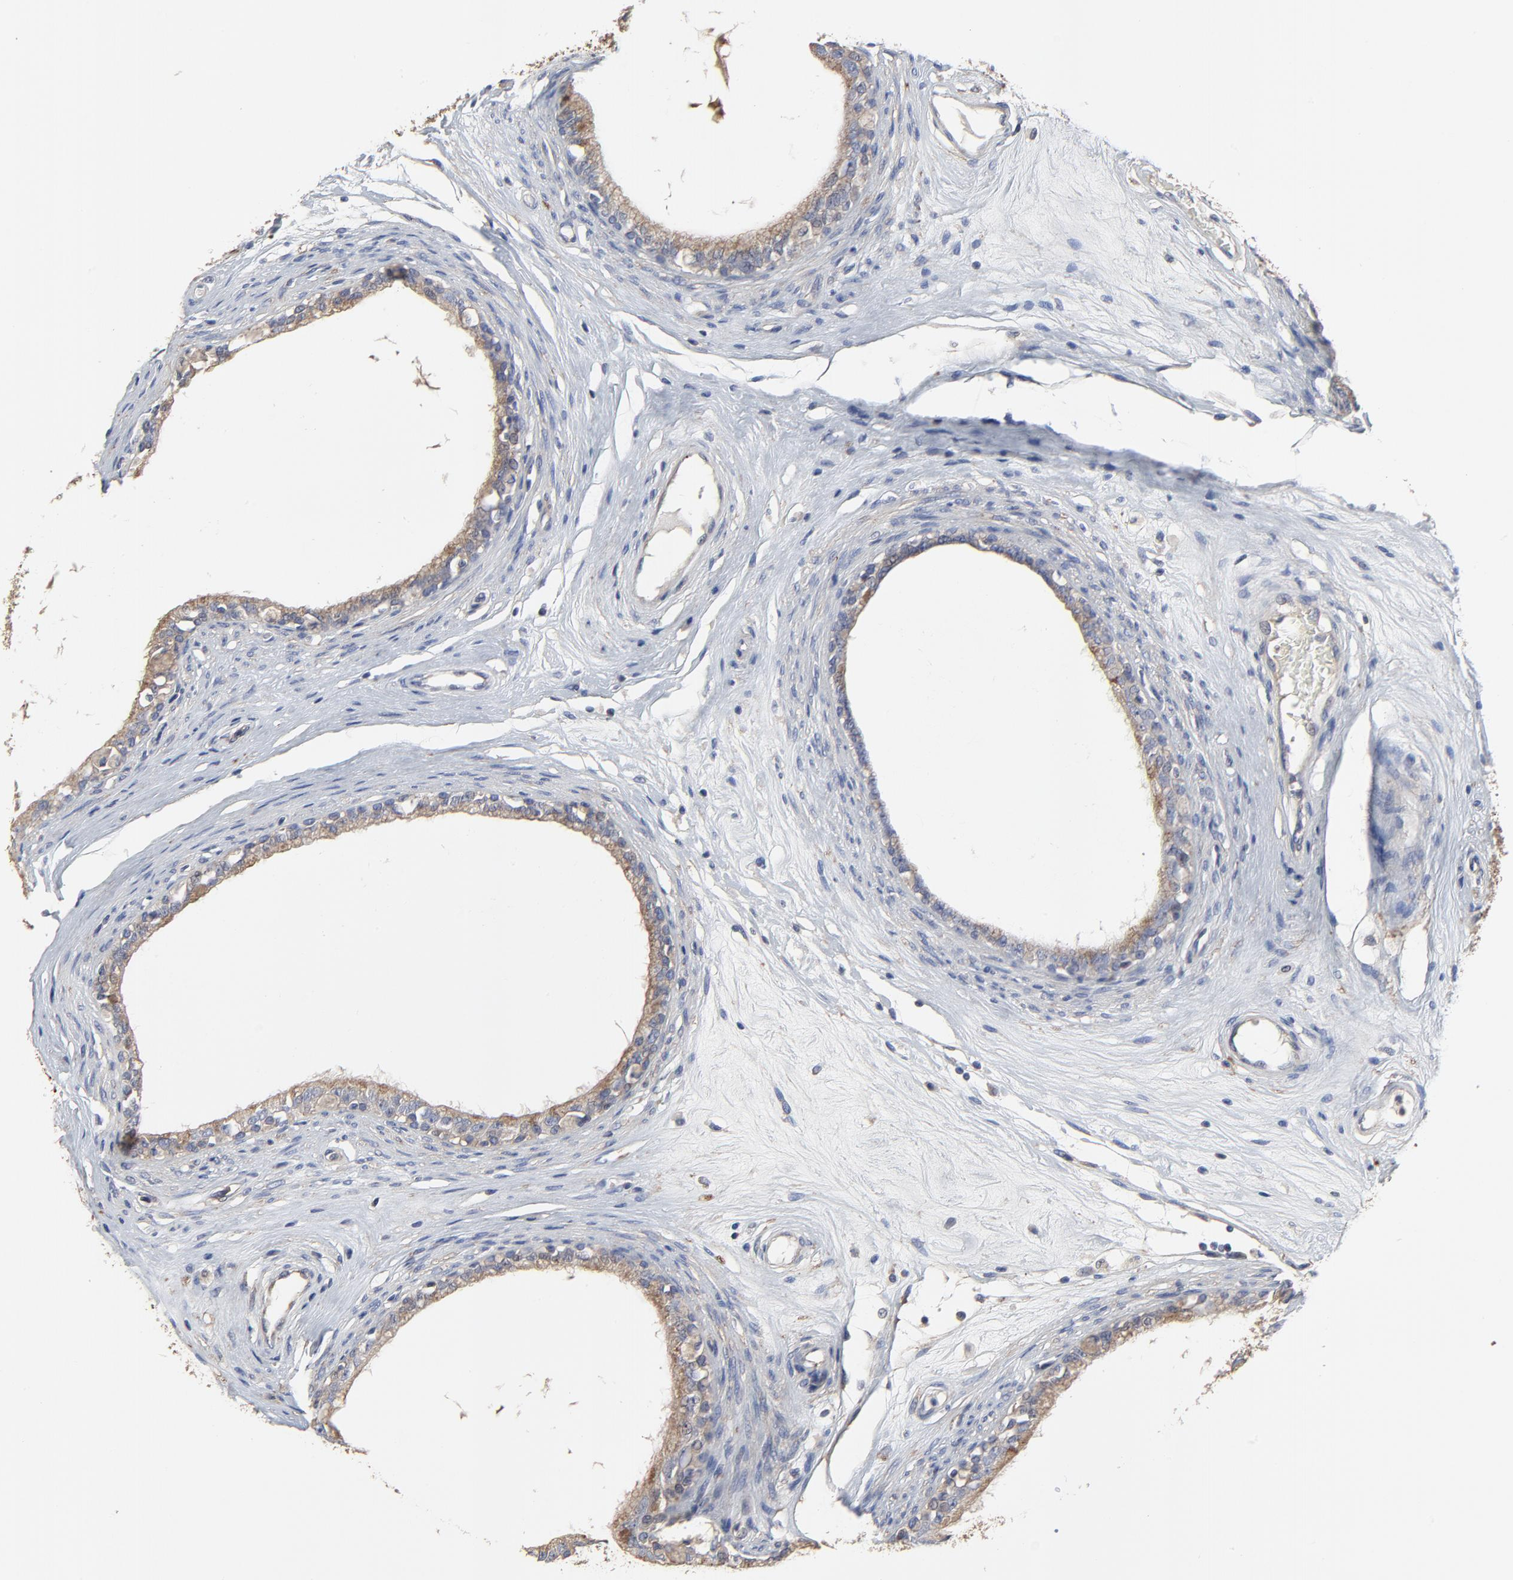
{"staining": {"intensity": "moderate", "quantity": ">75%", "location": "cytoplasmic/membranous"}, "tissue": "epididymis", "cell_type": "Glandular cells", "image_type": "normal", "snomed": [{"axis": "morphology", "description": "Normal tissue, NOS"}, {"axis": "morphology", "description": "Inflammation, NOS"}, {"axis": "topography", "description": "Epididymis"}], "caption": "Epididymis stained with DAB immunohistochemistry (IHC) demonstrates medium levels of moderate cytoplasmic/membranous expression in approximately >75% of glandular cells.", "gene": "NXF3", "patient": {"sex": "male", "age": 84}}